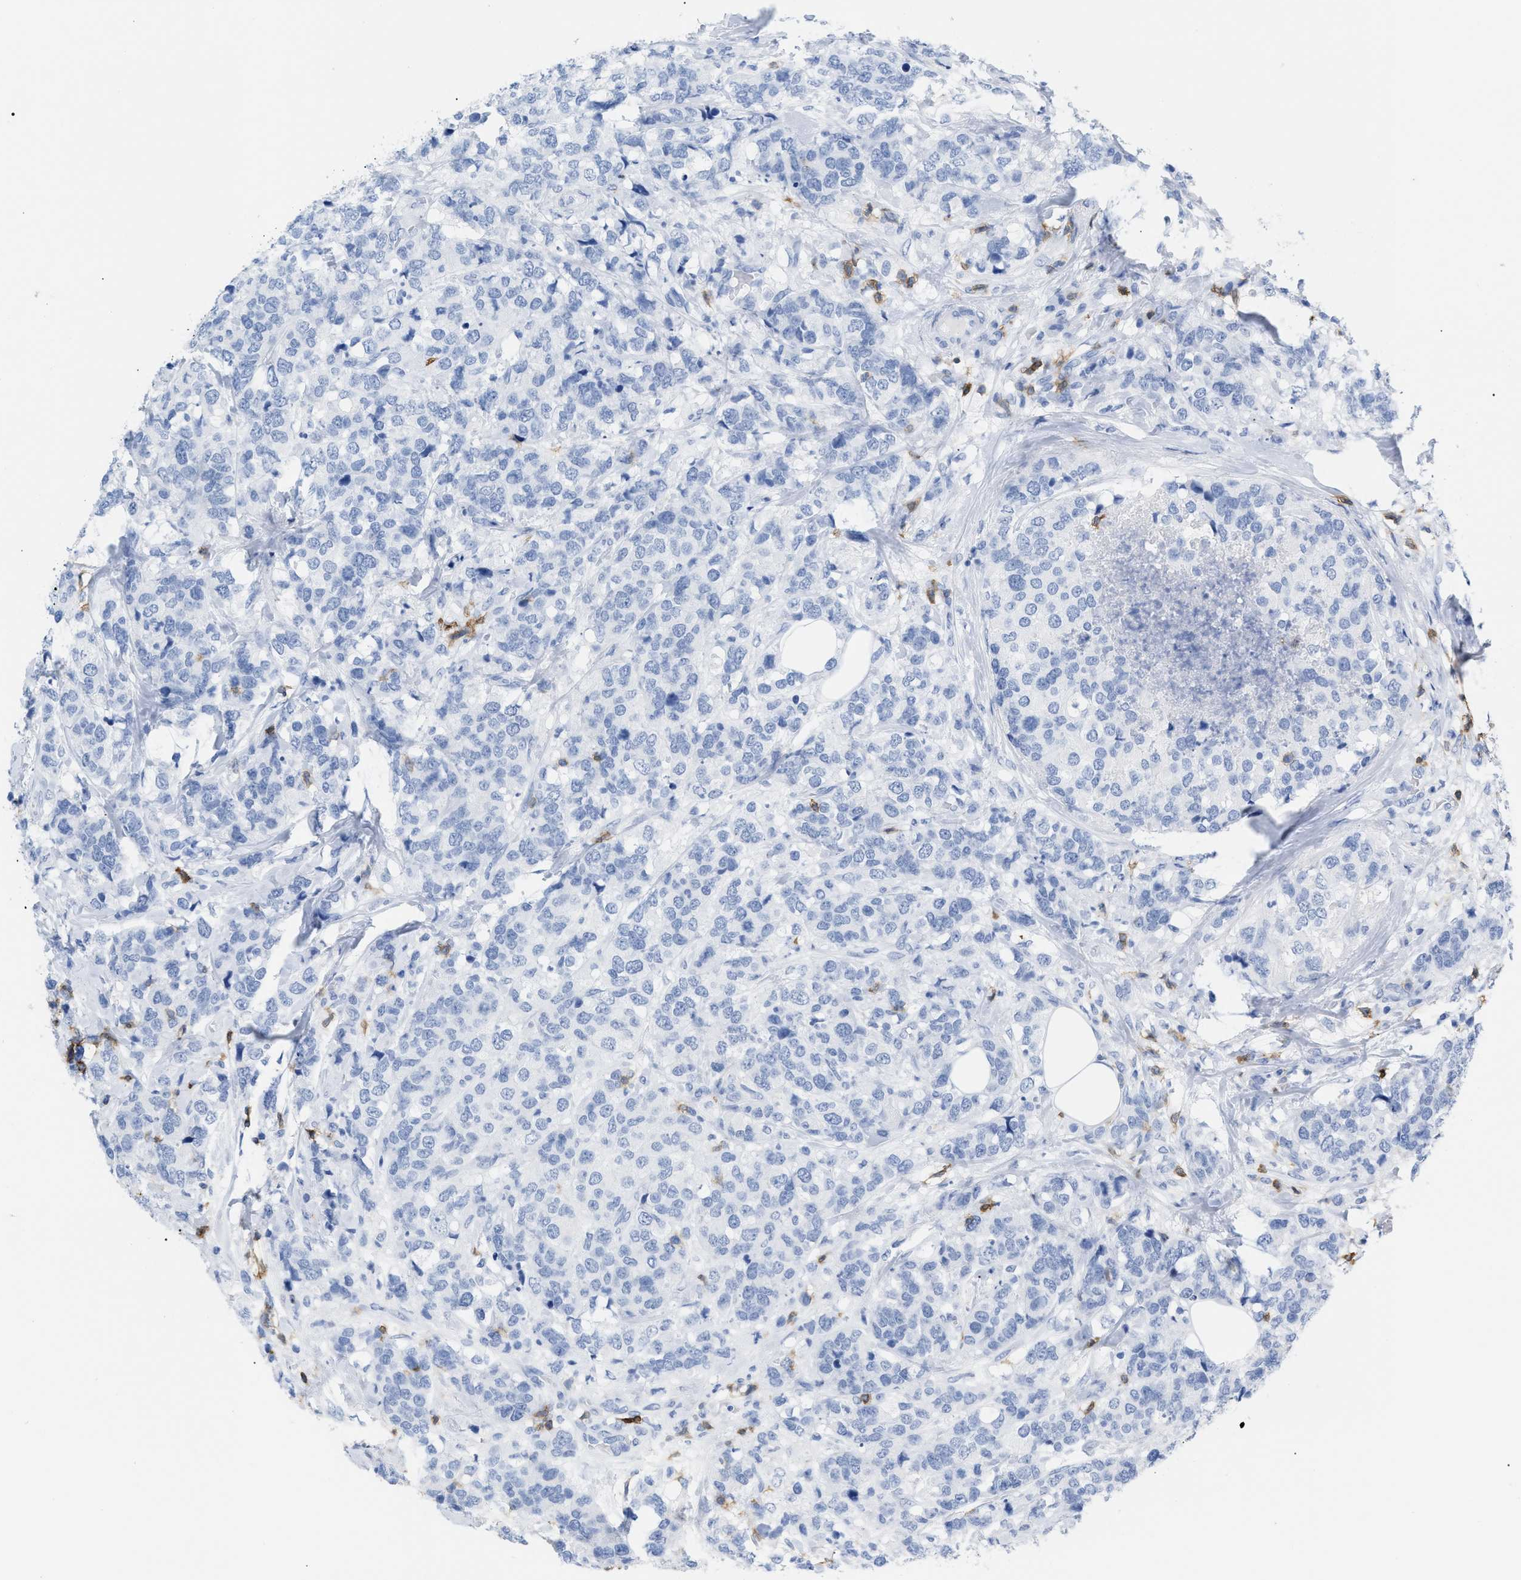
{"staining": {"intensity": "negative", "quantity": "none", "location": "none"}, "tissue": "breast cancer", "cell_type": "Tumor cells", "image_type": "cancer", "snomed": [{"axis": "morphology", "description": "Lobular carcinoma"}, {"axis": "topography", "description": "Breast"}], "caption": "A high-resolution micrograph shows immunohistochemistry staining of breast cancer, which demonstrates no significant positivity in tumor cells.", "gene": "CD5", "patient": {"sex": "female", "age": 59}}